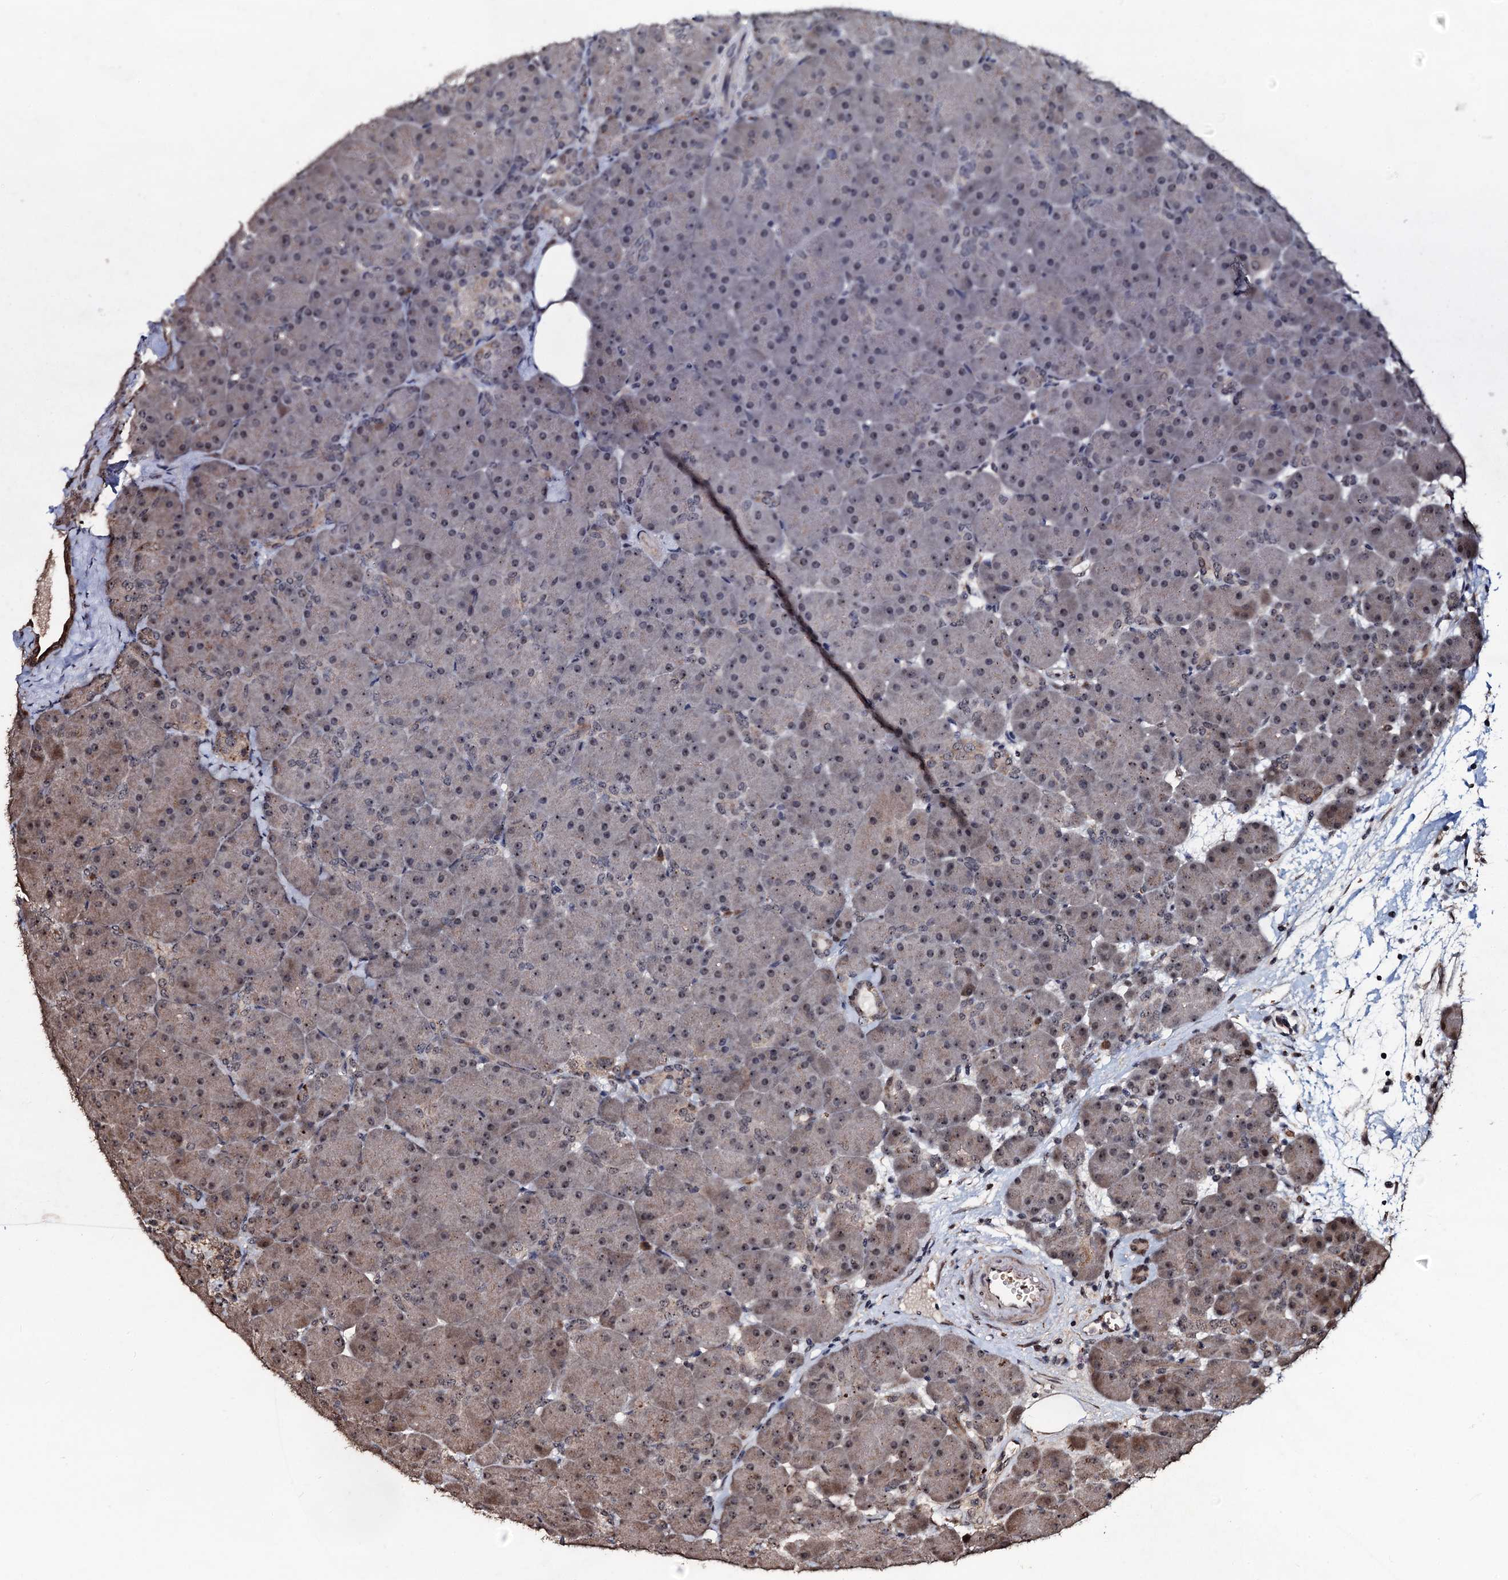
{"staining": {"intensity": "weak", "quantity": "<25%", "location": "cytoplasmic/membranous,nuclear"}, "tissue": "pancreas", "cell_type": "Exocrine glandular cells", "image_type": "normal", "snomed": [{"axis": "morphology", "description": "Normal tissue, NOS"}, {"axis": "topography", "description": "Pancreas"}], "caption": "This is an IHC photomicrograph of benign human pancreas. There is no staining in exocrine glandular cells.", "gene": "SUPT7L", "patient": {"sex": "male", "age": 66}}